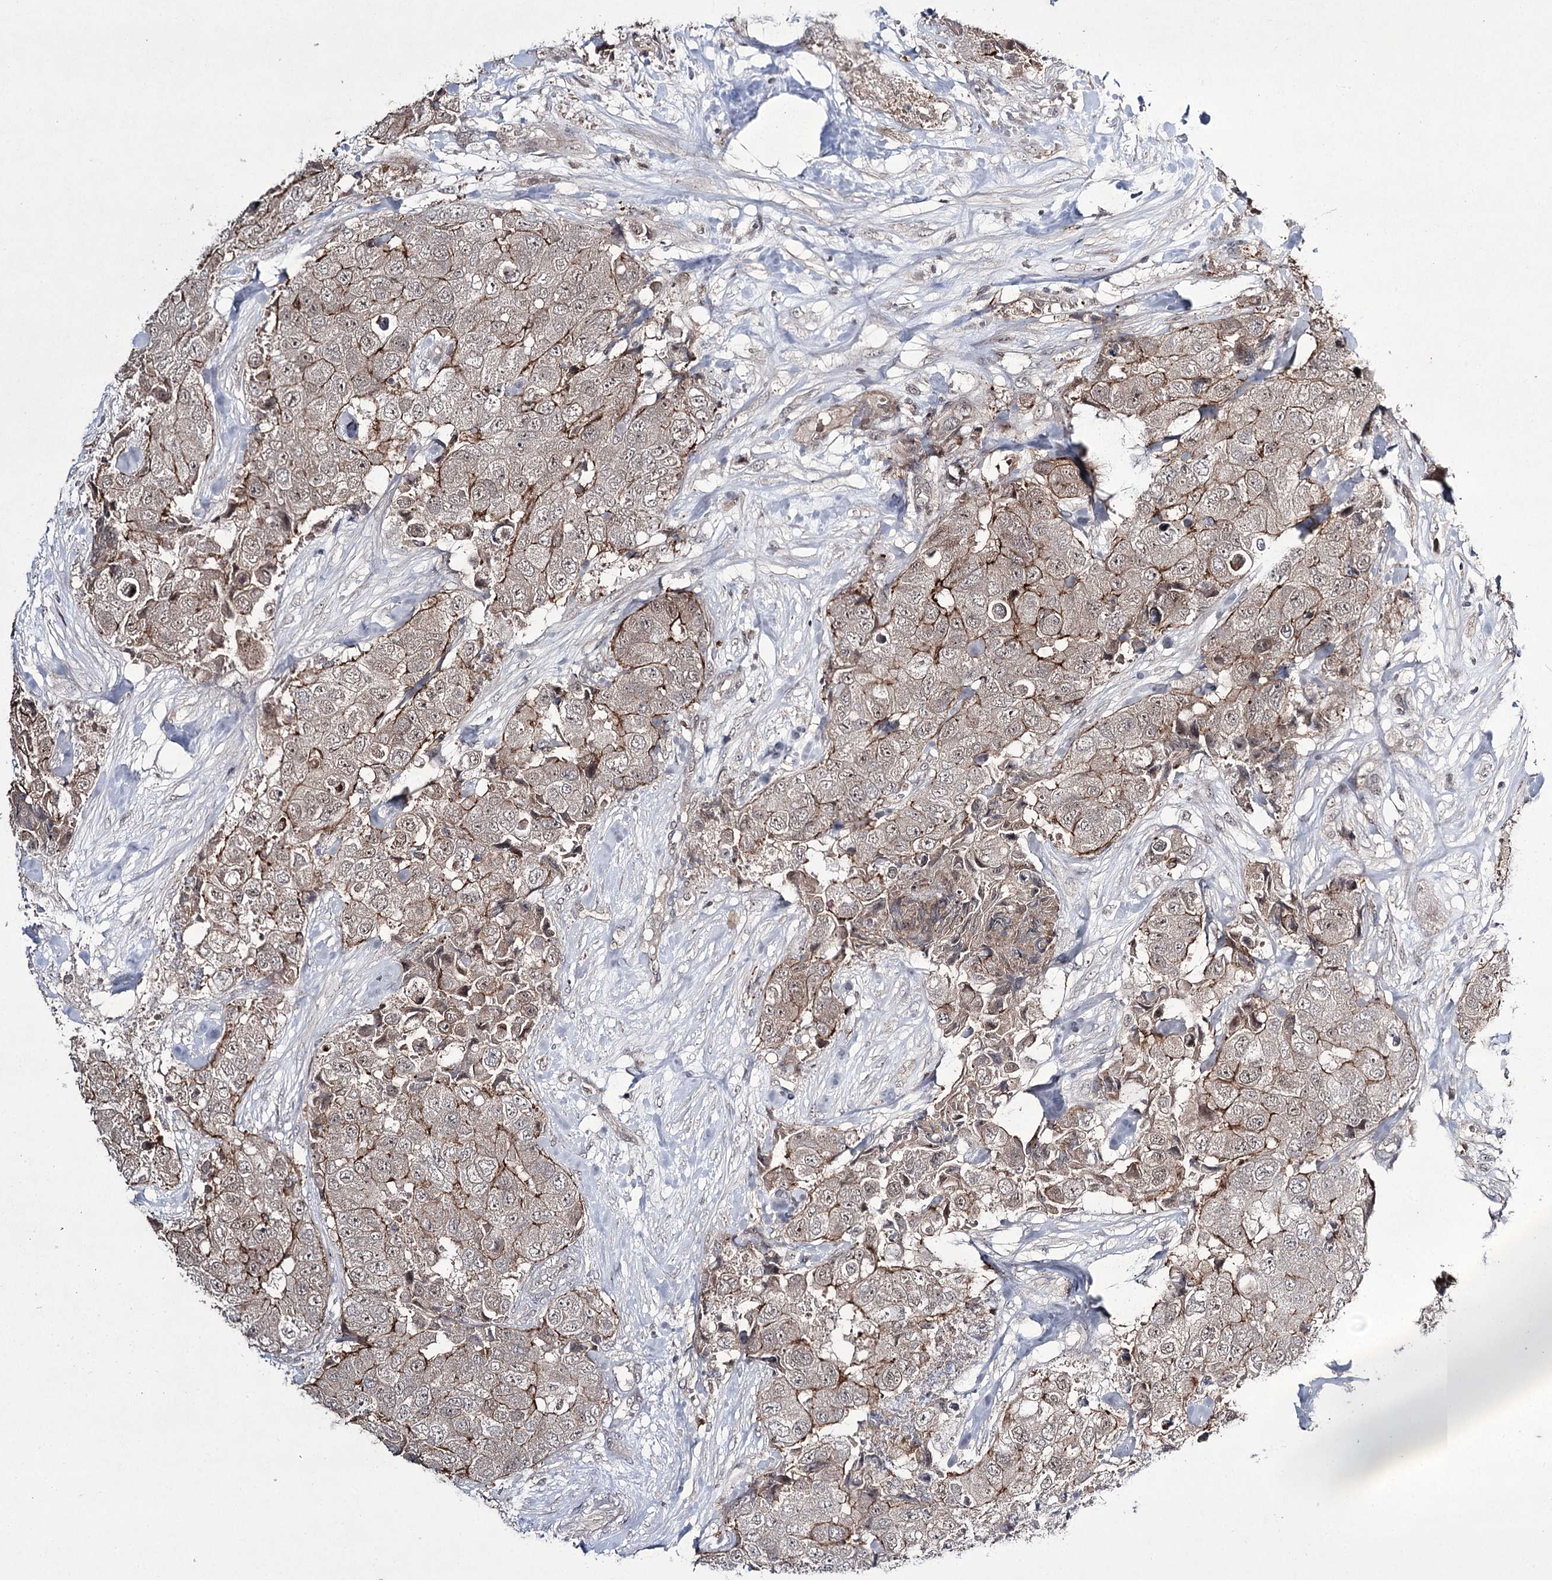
{"staining": {"intensity": "moderate", "quantity": "25%-75%", "location": "cytoplasmic/membranous"}, "tissue": "breast cancer", "cell_type": "Tumor cells", "image_type": "cancer", "snomed": [{"axis": "morphology", "description": "Duct carcinoma"}, {"axis": "topography", "description": "Breast"}], "caption": "Breast intraductal carcinoma stained with DAB immunohistochemistry exhibits medium levels of moderate cytoplasmic/membranous staining in approximately 25%-75% of tumor cells.", "gene": "HOXC11", "patient": {"sex": "female", "age": 62}}